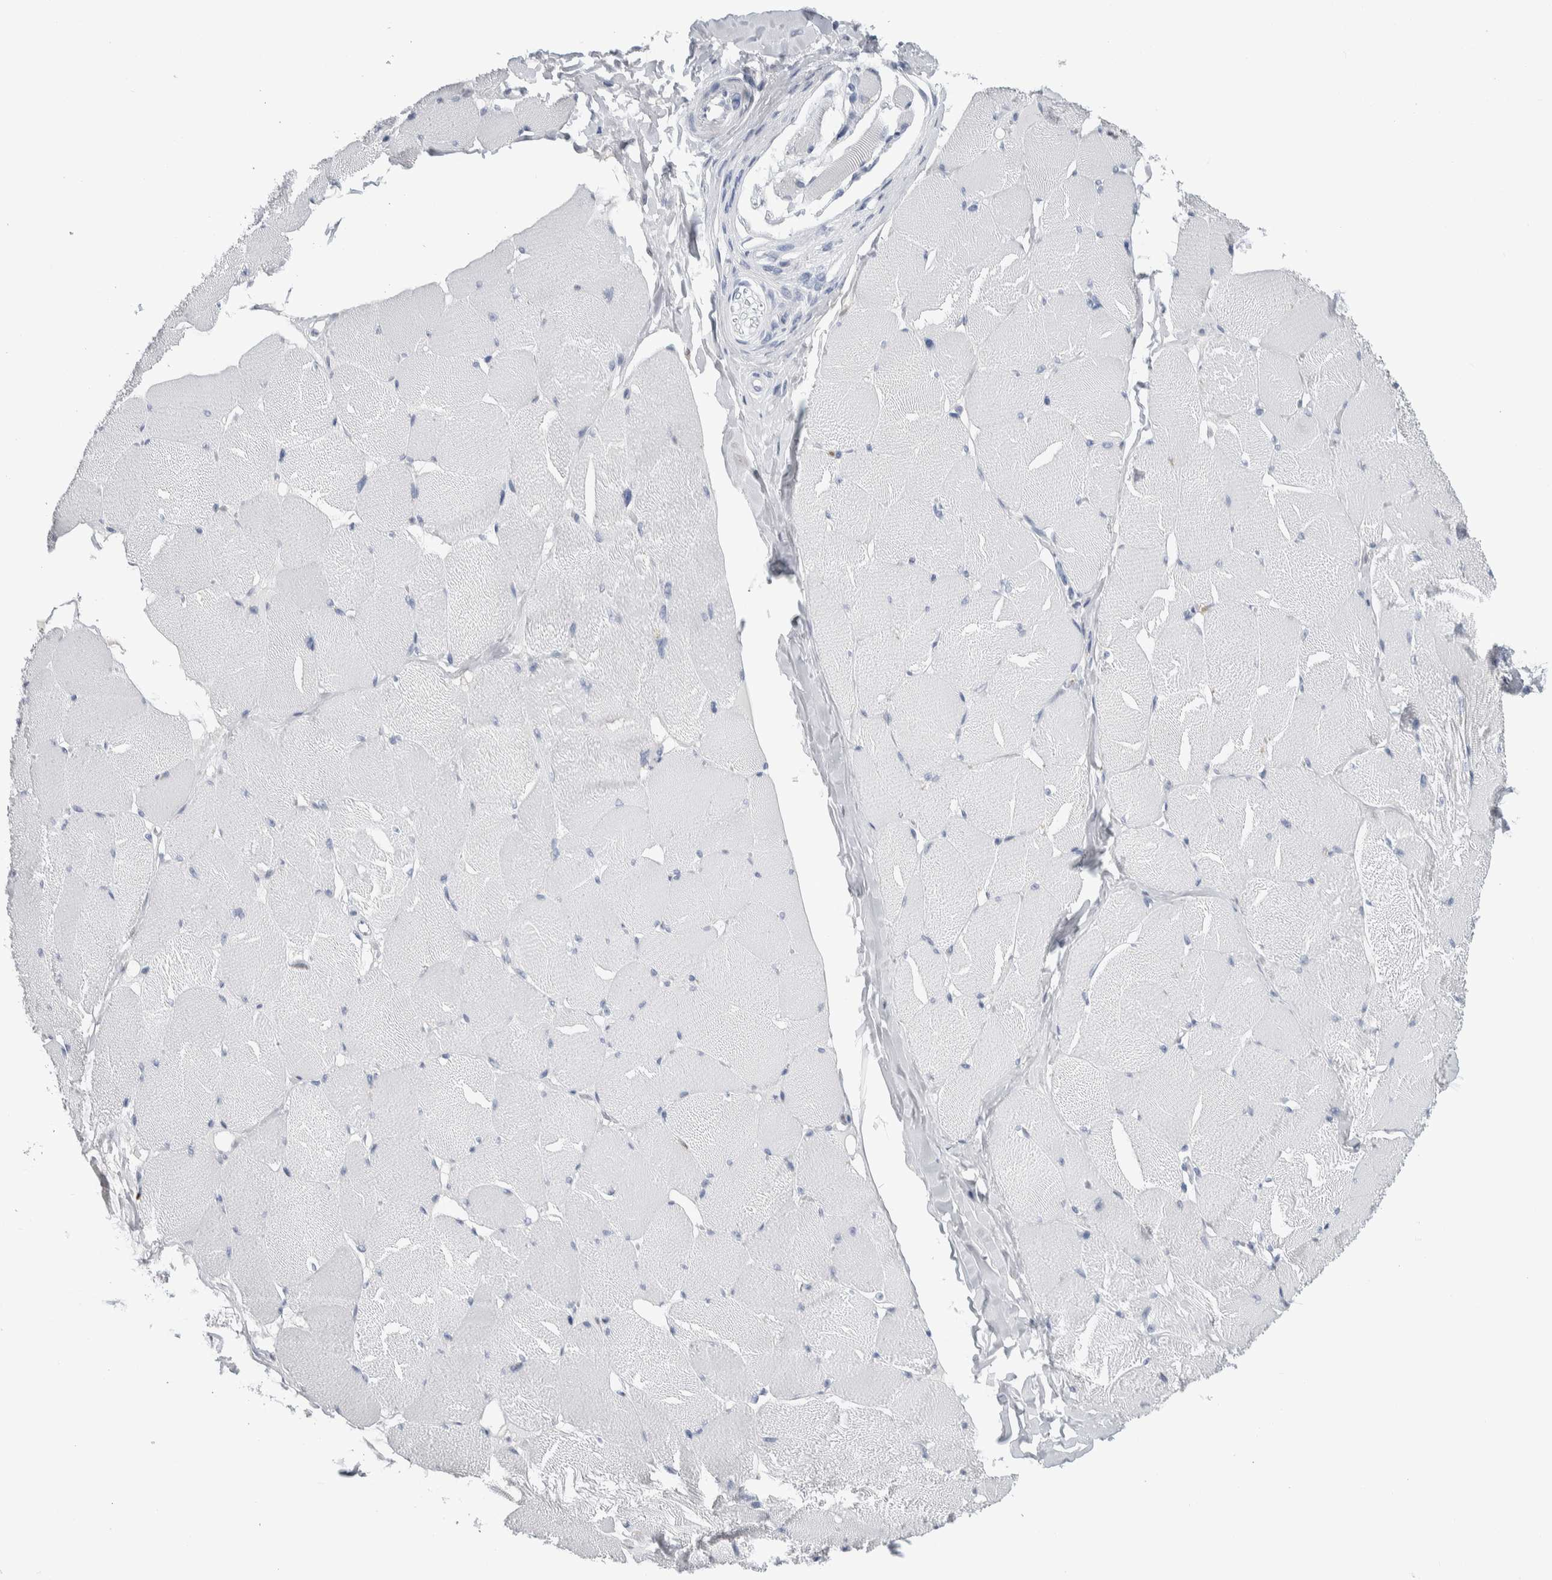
{"staining": {"intensity": "negative", "quantity": "none", "location": "none"}, "tissue": "skeletal muscle", "cell_type": "Myocytes", "image_type": "normal", "snomed": [{"axis": "morphology", "description": "Normal tissue, NOS"}, {"axis": "topography", "description": "Skin"}, {"axis": "topography", "description": "Skeletal muscle"}], "caption": "This image is of benign skeletal muscle stained with immunohistochemistry to label a protein in brown with the nuclei are counter-stained blue. There is no staining in myocytes.", "gene": "LURAP1L", "patient": {"sex": "male", "age": 83}}